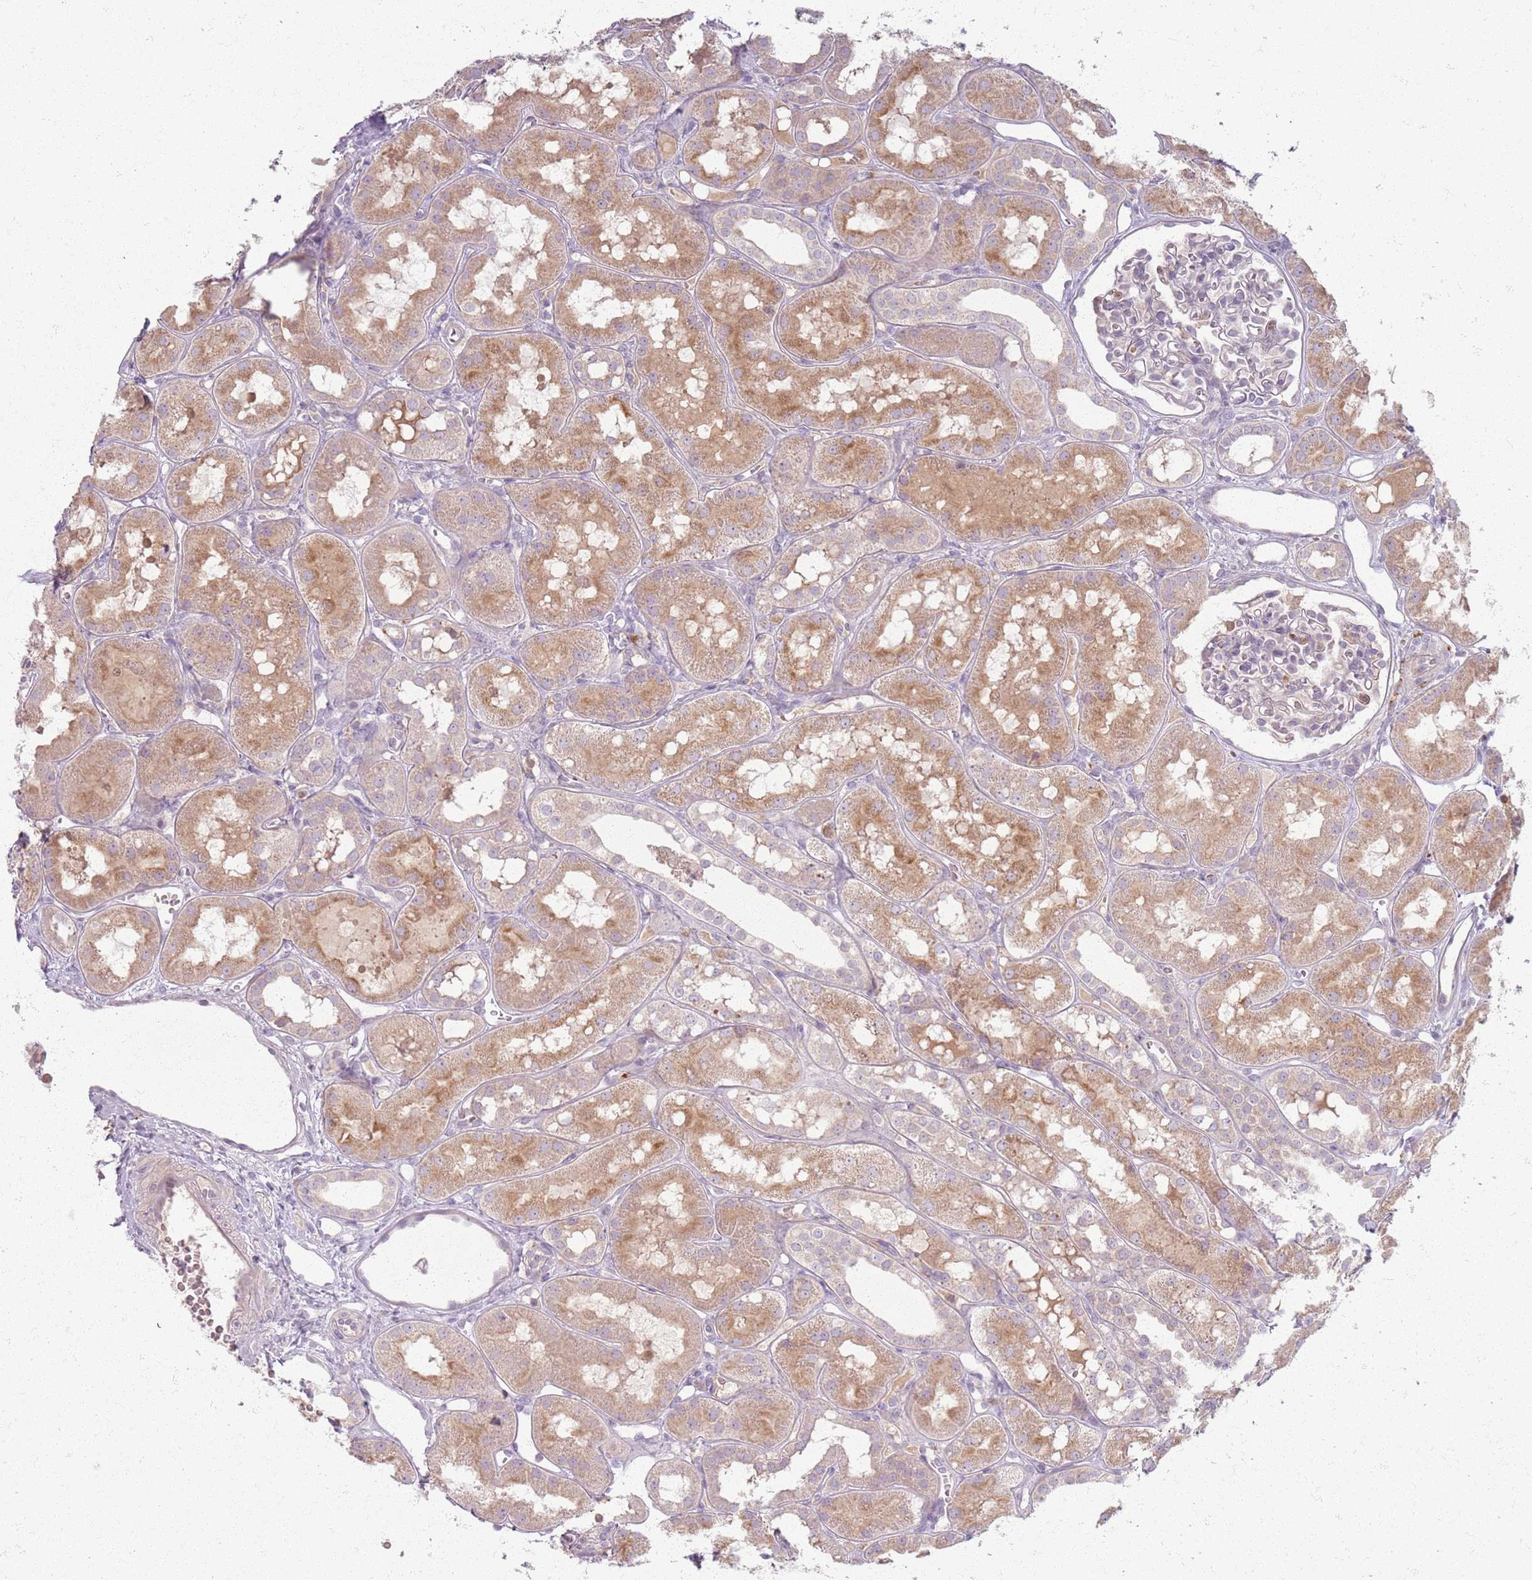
{"staining": {"intensity": "negative", "quantity": "none", "location": "none"}, "tissue": "kidney", "cell_type": "Cells in glomeruli", "image_type": "normal", "snomed": [{"axis": "morphology", "description": "Normal tissue, NOS"}, {"axis": "topography", "description": "Kidney"}], "caption": "Protein analysis of normal kidney displays no significant expression in cells in glomeruli.", "gene": "ZDHHC2", "patient": {"sex": "male", "age": 16}}